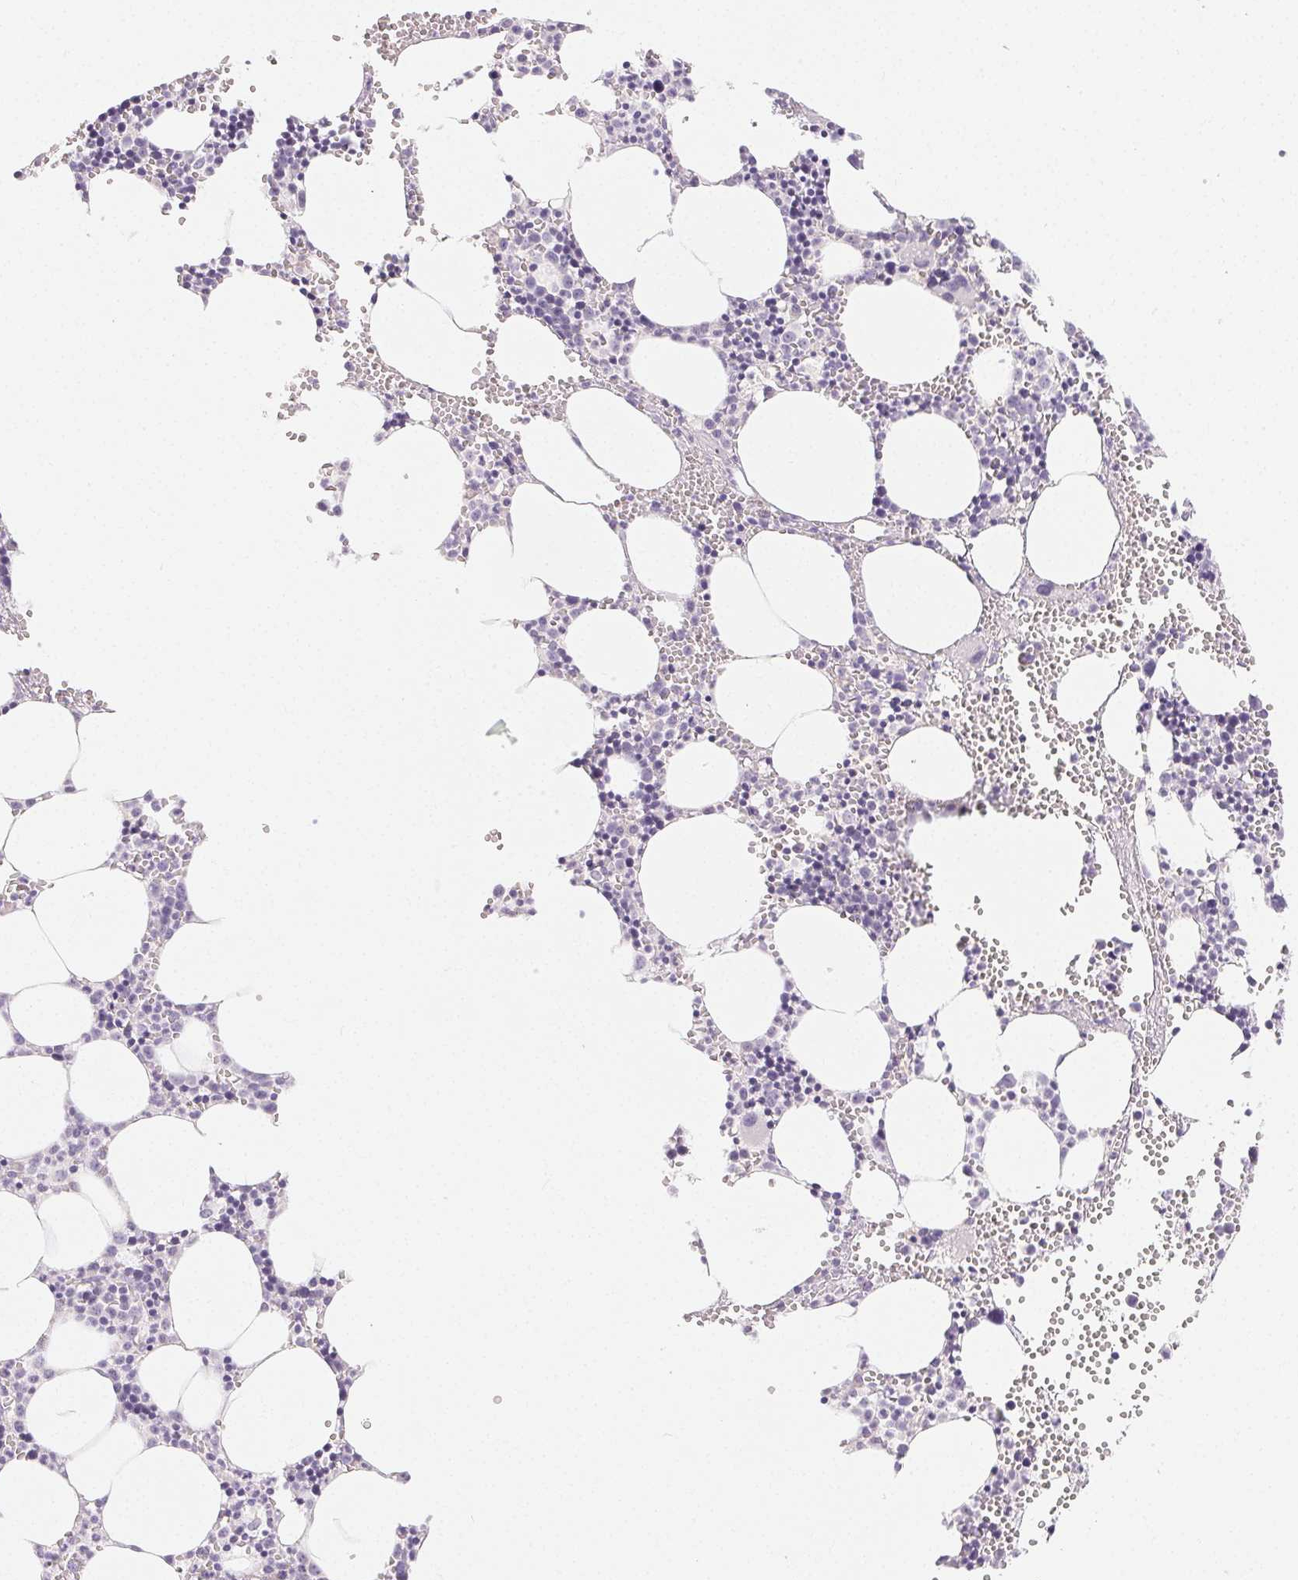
{"staining": {"intensity": "negative", "quantity": "none", "location": "none"}, "tissue": "bone marrow", "cell_type": "Hematopoietic cells", "image_type": "normal", "snomed": [{"axis": "morphology", "description": "Normal tissue, NOS"}, {"axis": "topography", "description": "Bone marrow"}], "caption": "The histopathology image reveals no significant expression in hematopoietic cells of bone marrow. The staining was performed using DAB to visualize the protein expression in brown, while the nuclei were stained in blue with hematoxylin (Magnification: 20x).", "gene": "MIOX", "patient": {"sex": "male", "age": 89}}